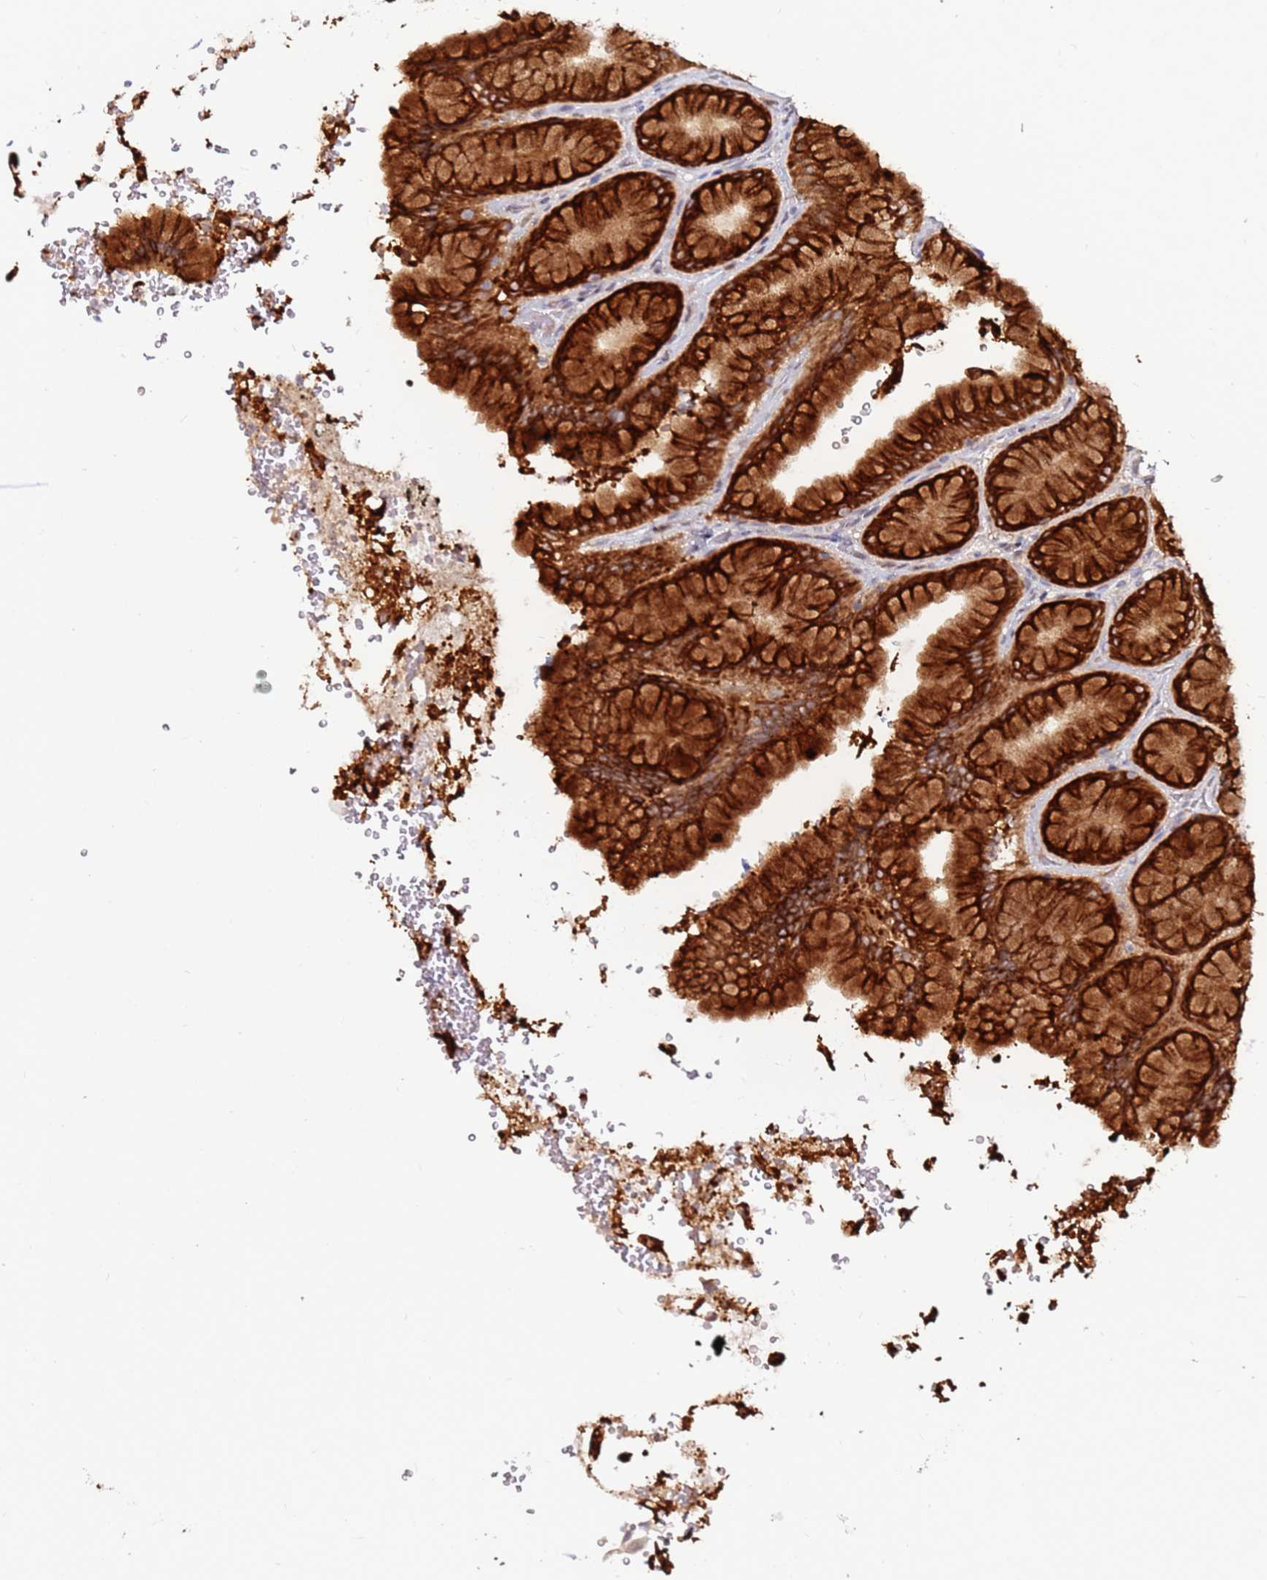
{"staining": {"intensity": "strong", "quantity": "25%-75%", "location": "cytoplasmic/membranous"}, "tissue": "stomach", "cell_type": "Glandular cells", "image_type": "normal", "snomed": [{"axis": "morphology", "description": "Normal tissue, NOS"}, {"axis": "topography", "description": "Stomach, upper"}, {"axis": "topography", "description": "Stomach, lower"}], "caption": "A micrograph of stomach stained for a protein demonstrates strong cytoplasmic/membranous brown staining in glandular cells. The staining is performed using DAB (3,3'-diaminobenzidine) brown chromogen to label protein expression. The nuclei are counter-stained blue using hematoxylin.", "gene": "SRRM5", "patient": {"sex": "male", "age": 67}}